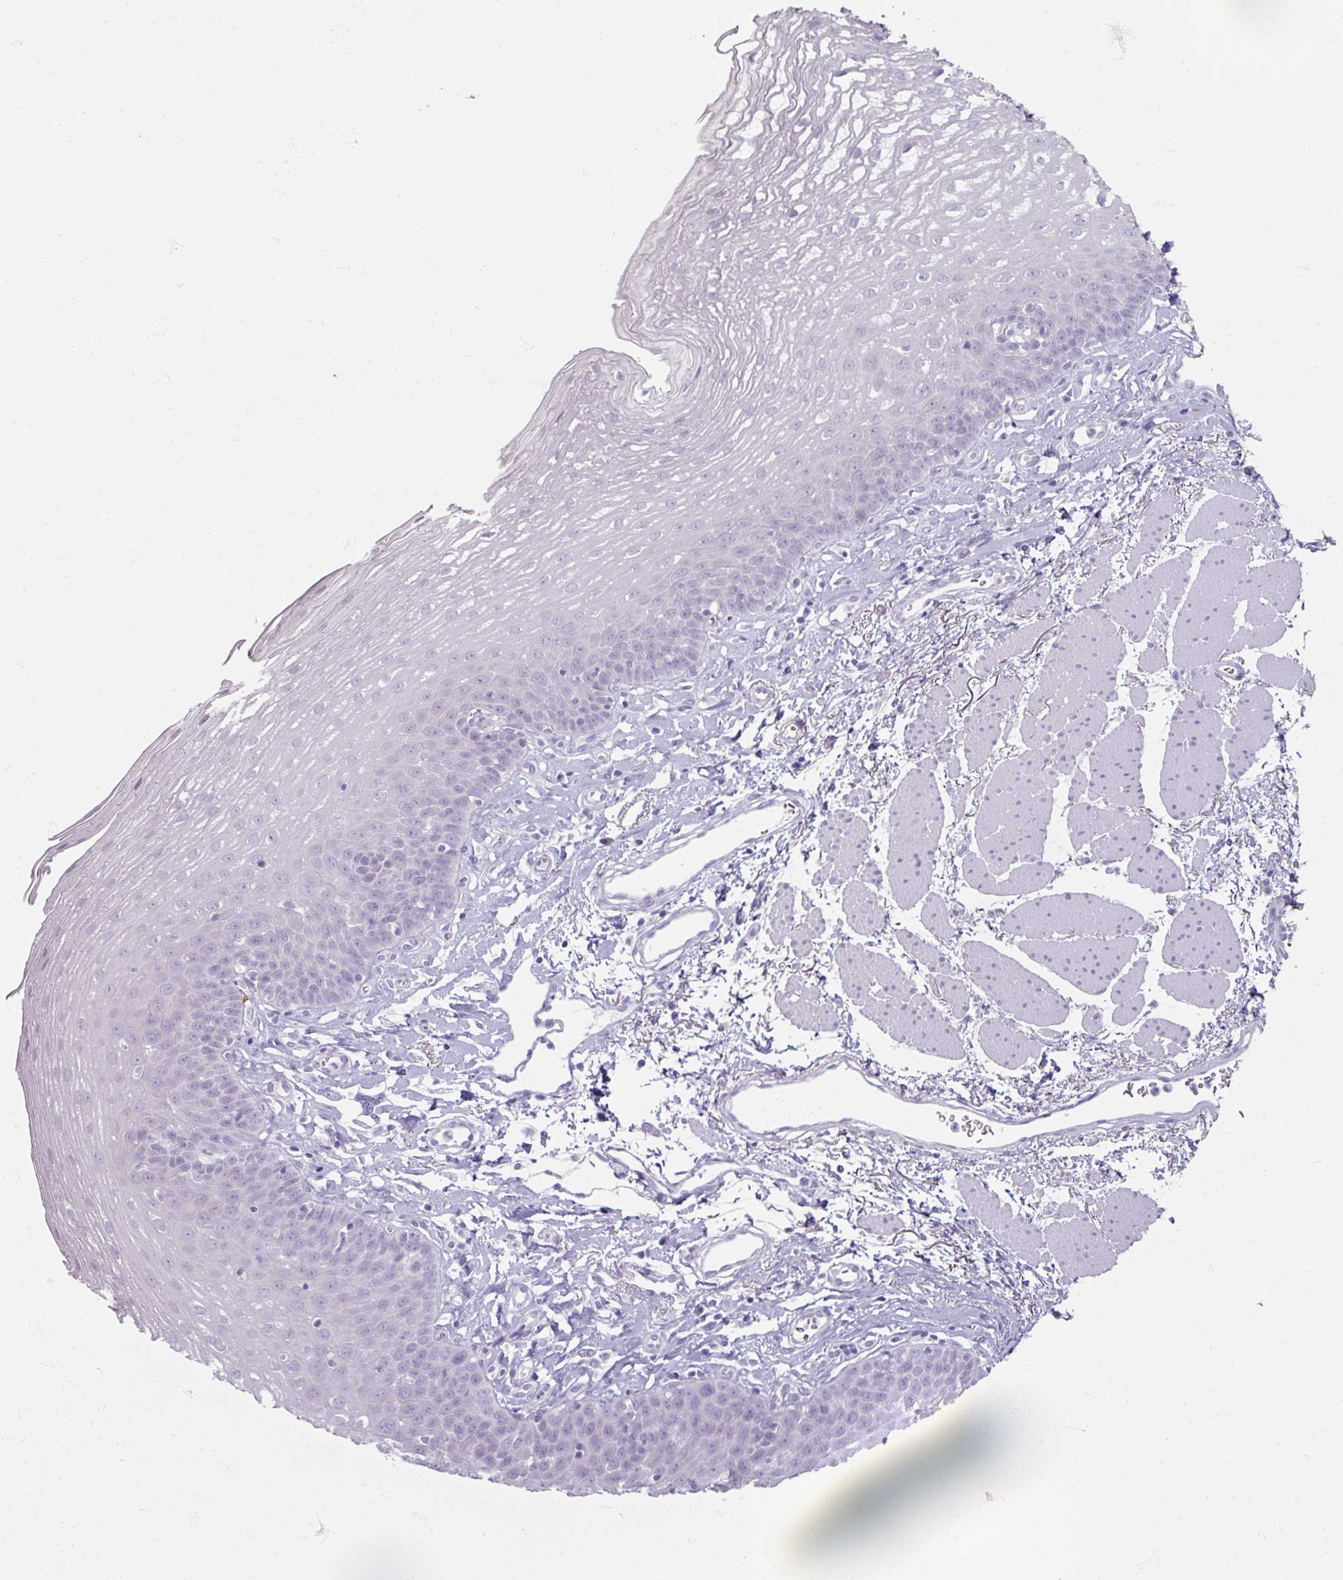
{"staining": {"intensity": "negative", "quantity": "none", "location": "none"}, "tissue": "esophagus", "cell_type": "Squamous epithelial cells", "image_type": "normal", "snomed": [{"axis": "morphology", "description": "Normal tissue, NOS"}, {"axis": "topography", "description": "Esophagus"}], "caption": "A histopathology image of esophagus stained for a protein exhibits no brown staining in squamous epithelial cells. (Brightfield microscopy of DAB IHC at high magnification).", "gene": "TG", "patient": {"sex": "female", "age": 81}}